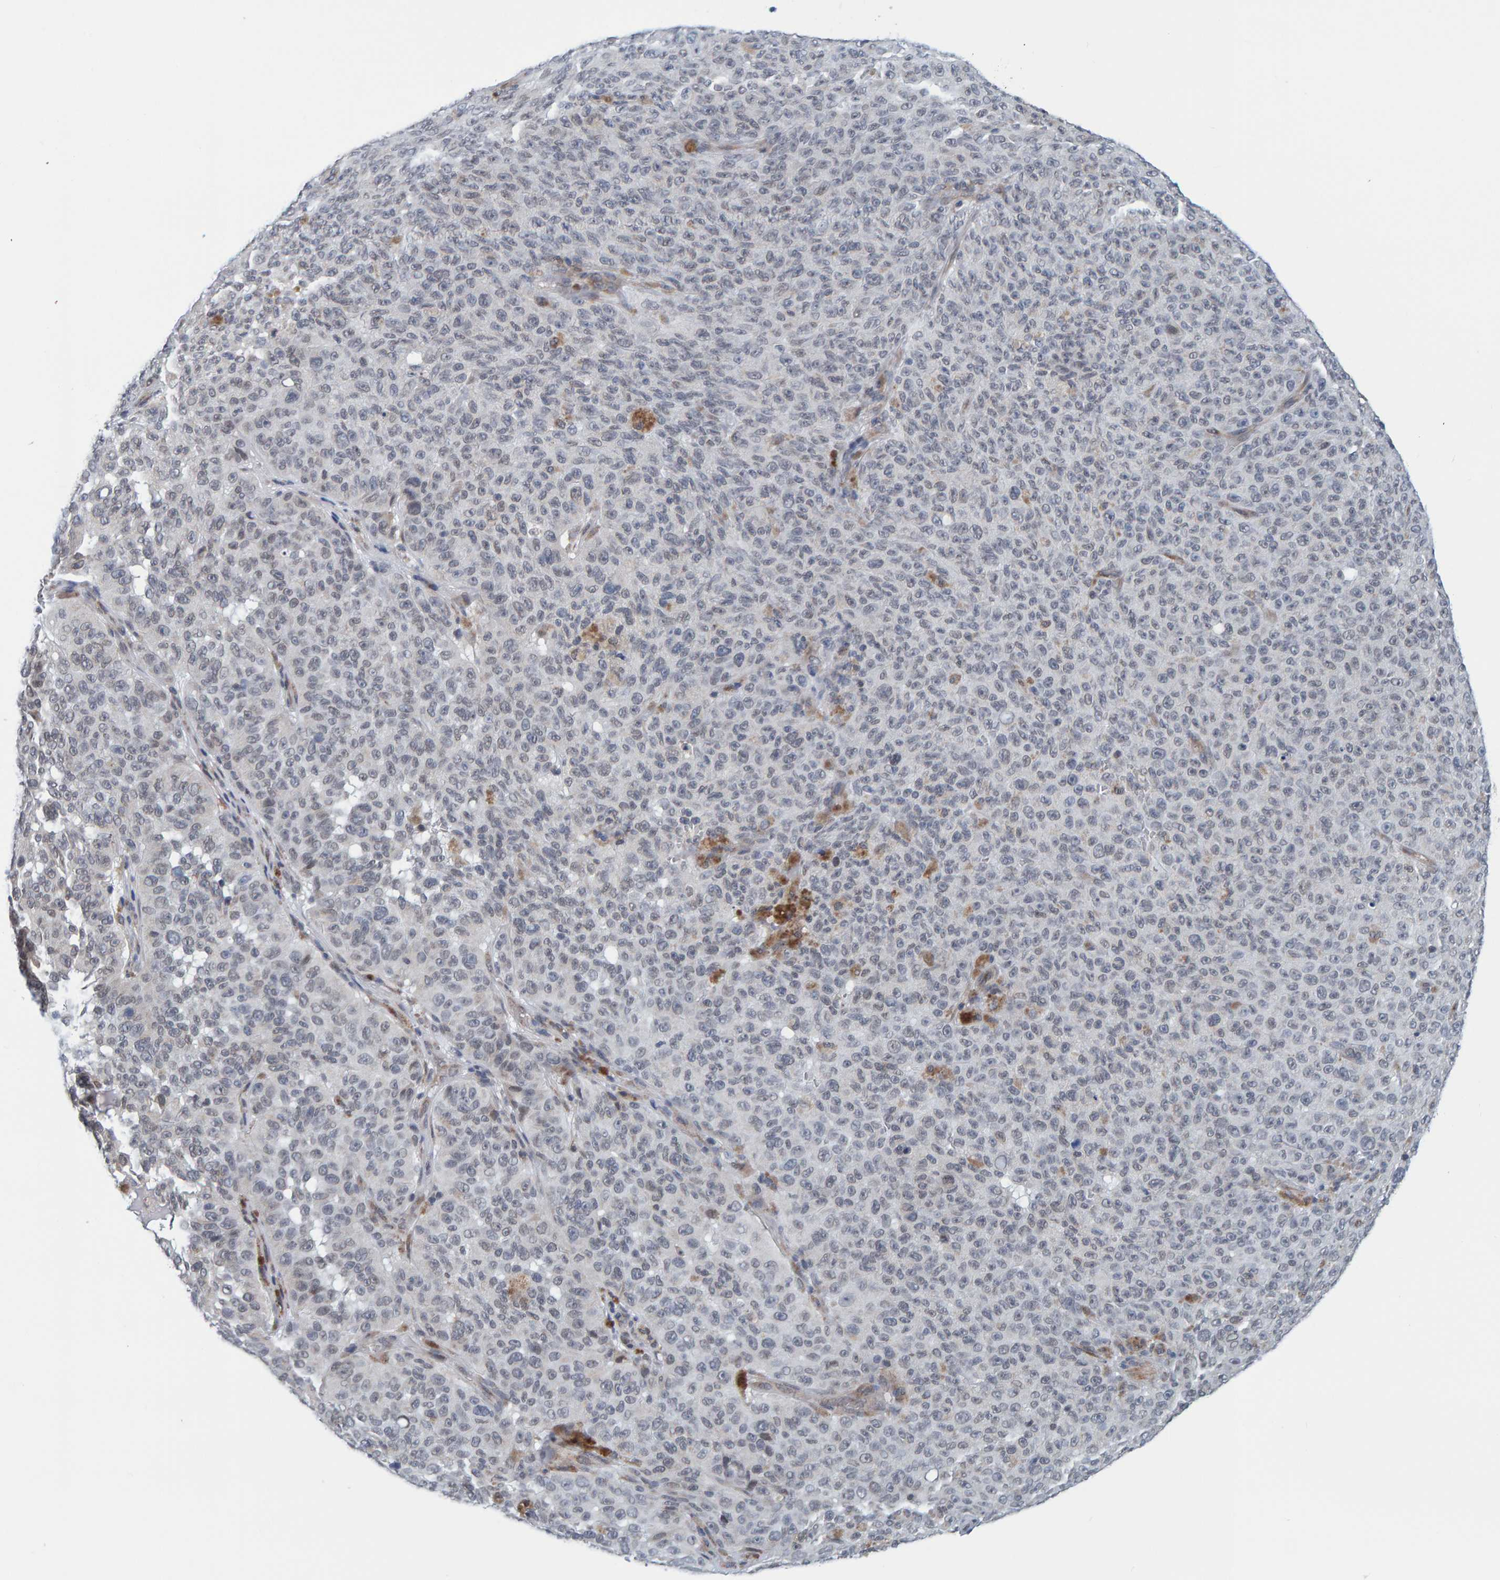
{"staining": {"intensity": "negative", "quantity": "none", "location": "none"}, "tissue": "melanoma", "cell_type": "Tumor cells", "image_type": "cancer", "snomed": [{"axis": "morphology", "description": "Malignant melanoma, NOS"}, {"axis": "topography", "description": "Skin"}], "caption": "Immunohistochemistry image of human malignant melanoma stained for a protein (brown), which exhibits no staining in tumor cells. (DAB IHC with hematoxylin counter stain).", "gene": "SCRN2", "patient": {"sex": "female", "age": 82}}